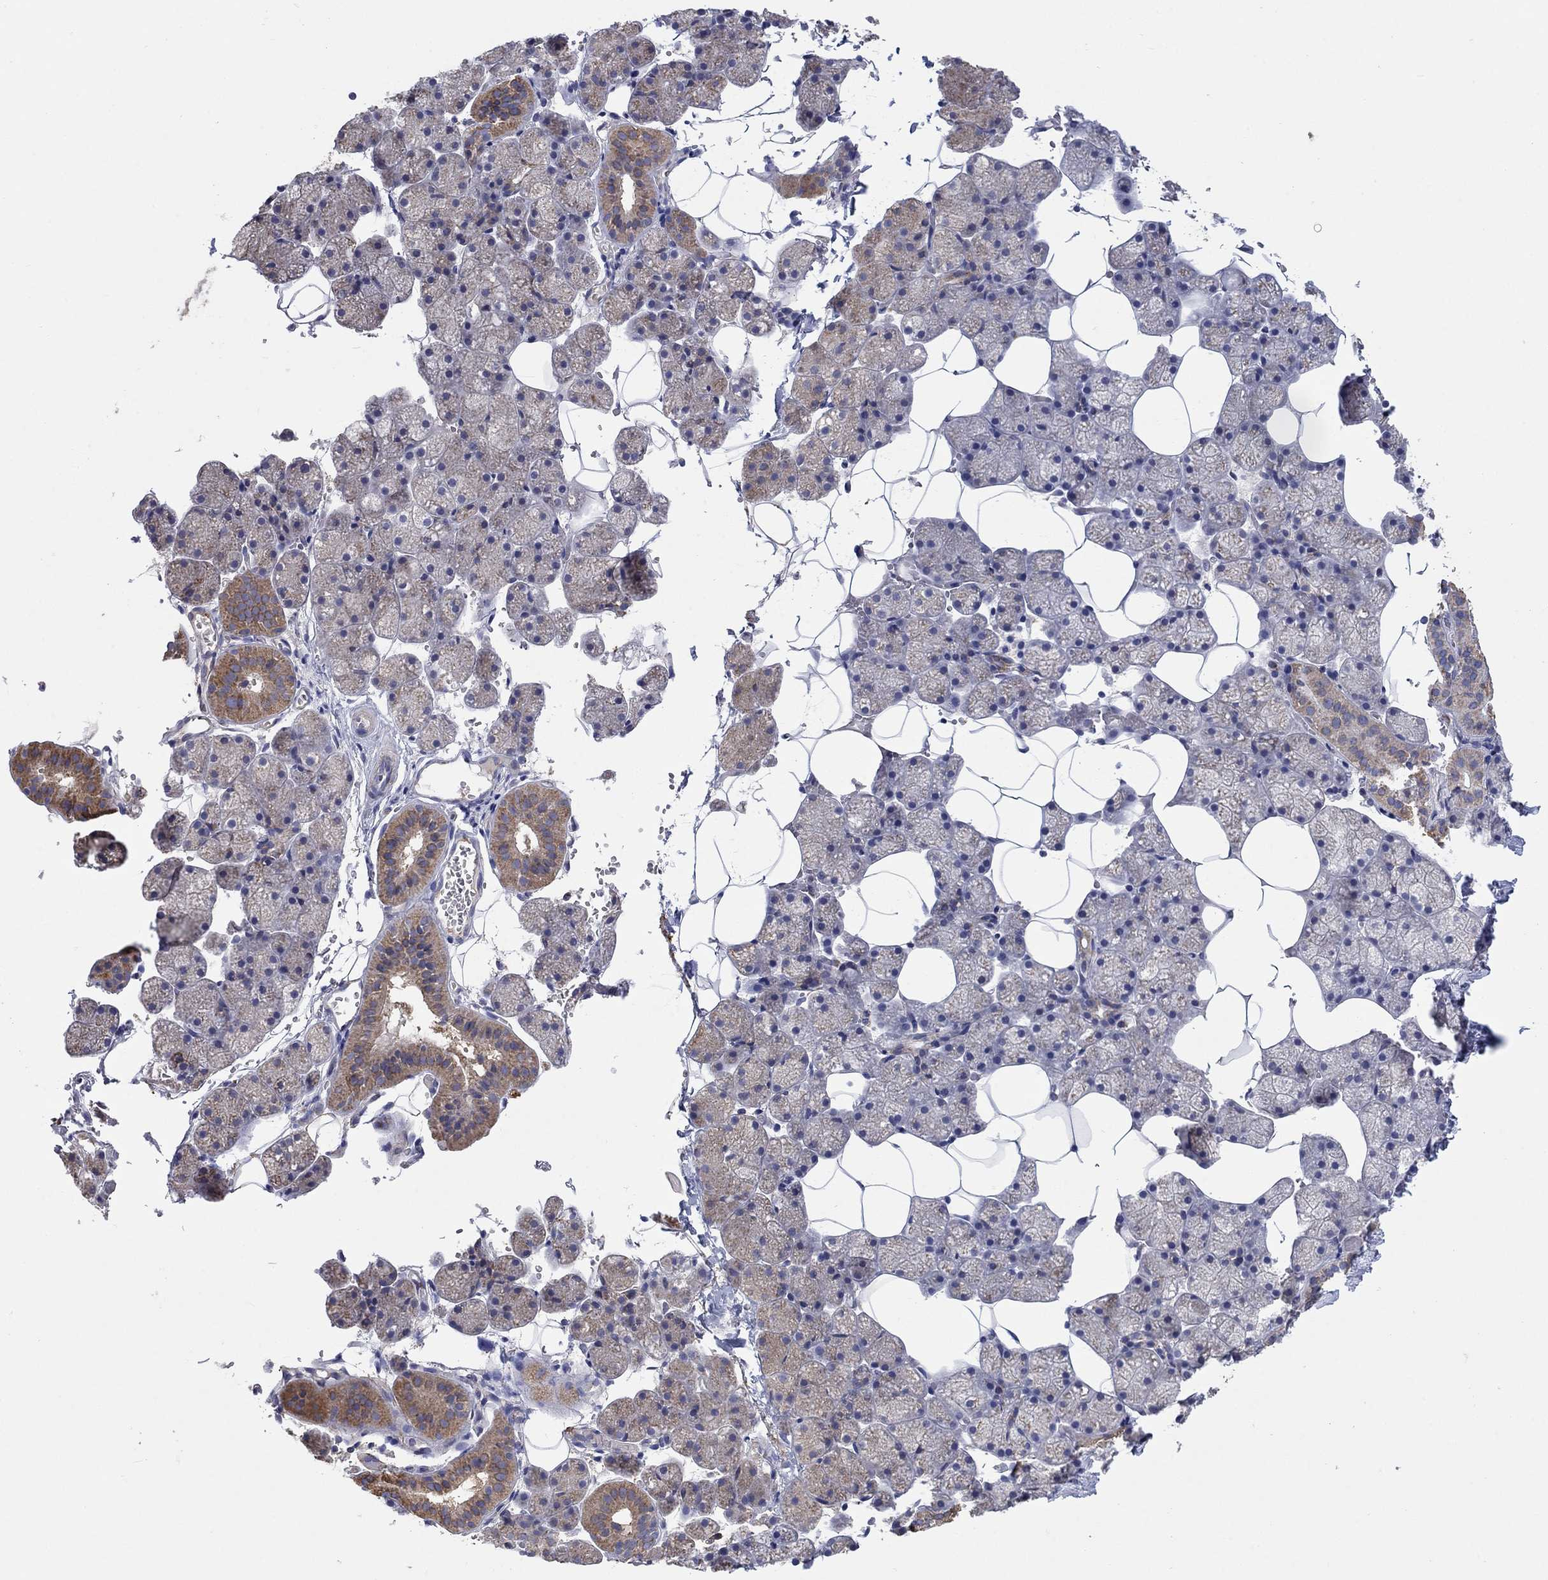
{"staining": {"intensity": "moderate", "quantity": "<25%", "location": "cytoplasmic/membranous"}, "tissue": "salivary gland", "cell_type": "Glandular cells", "image_type": "normal", "snomed": [{"axis": "morphology", "description": "Normal tissue, NOS"}, {"axis": "topography", "description": "Salivary gland"}], "caption": "IHC image of unremarkable salivary gland stained for a protein (brown), which shows low levels of moderate cytoplasmic/membranous positivity in about <25% of glandular cells.", "gene": "HPS5", "patient": {"sex": "male", "age": 38}}